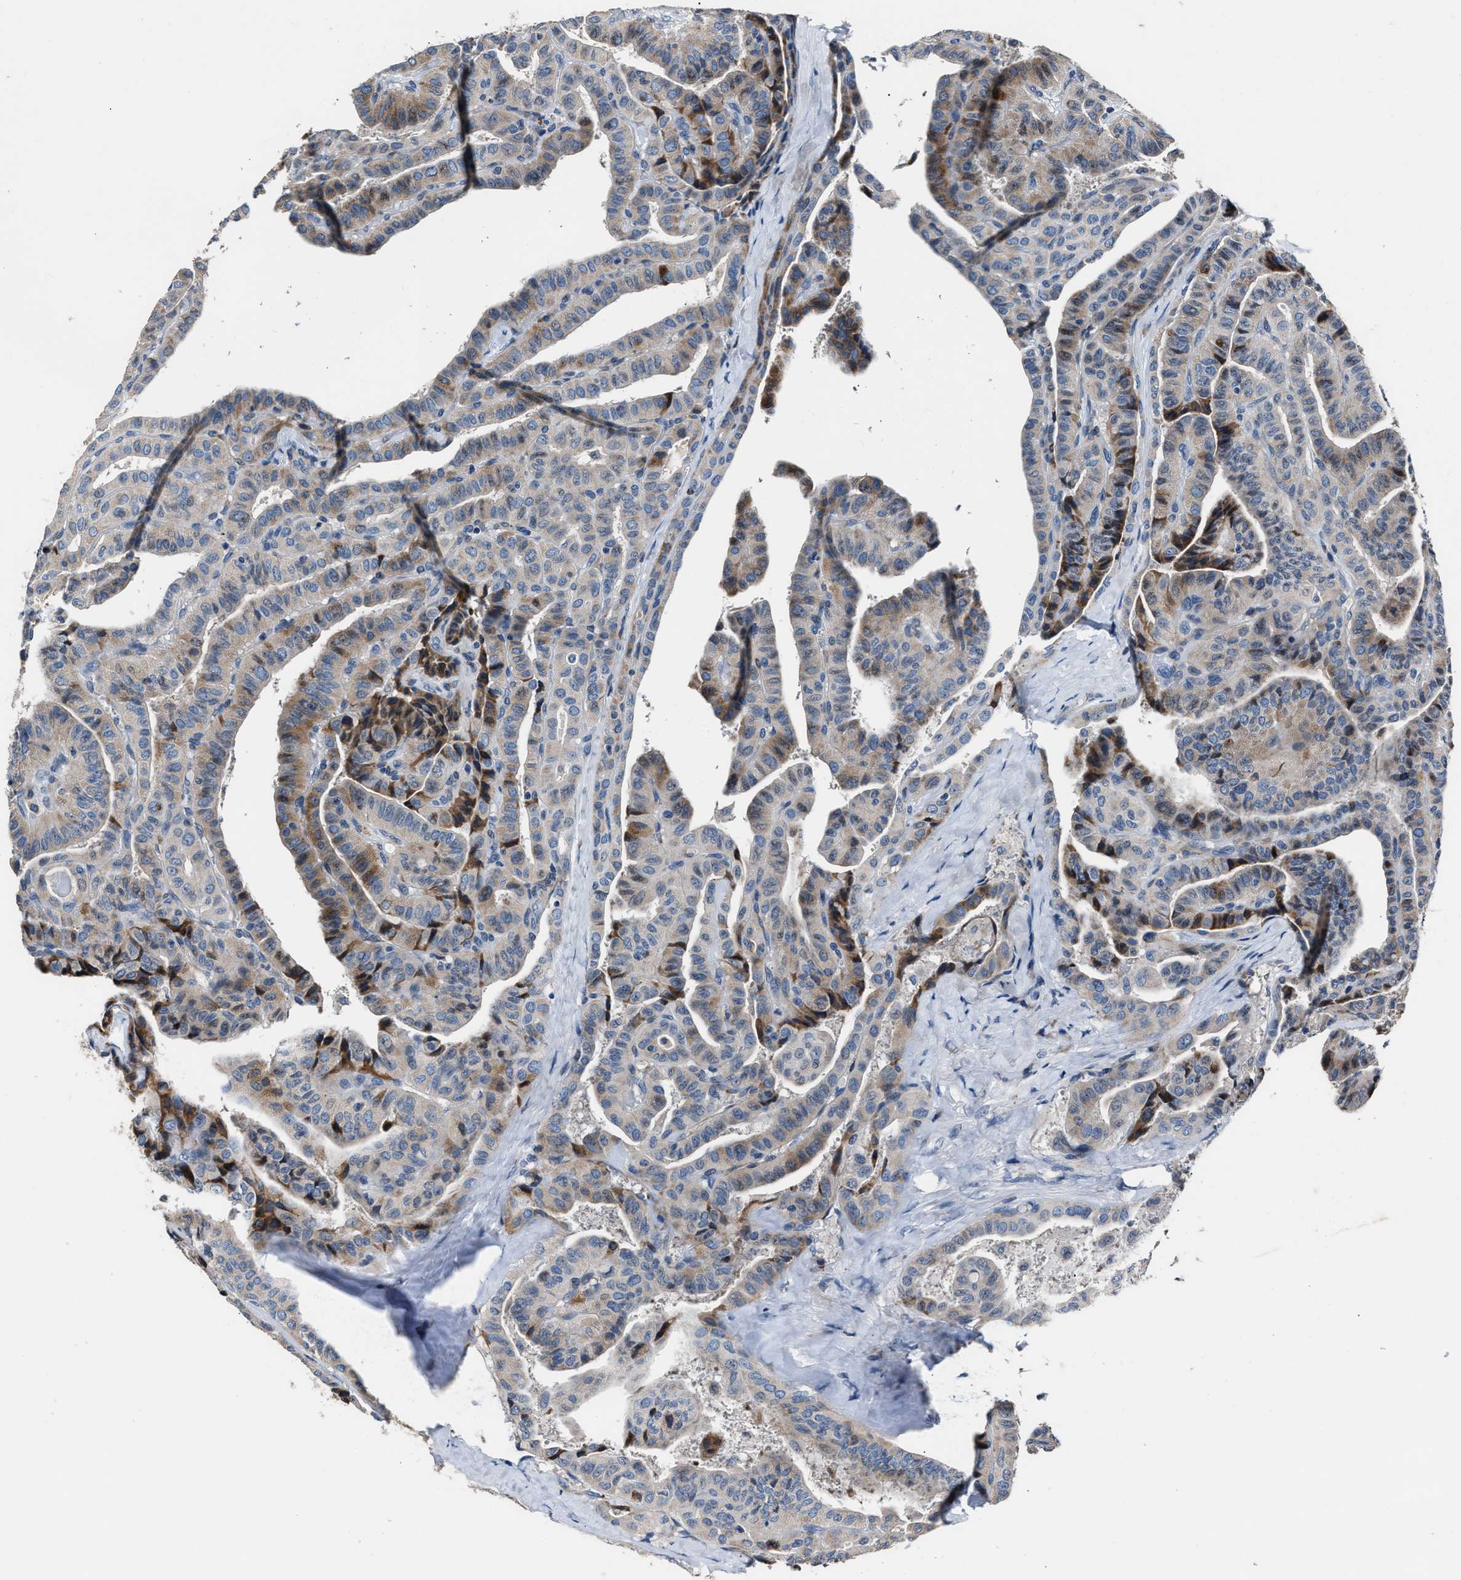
{"staining": {"intensity": "moderate", "quantity": "<25%", "location": "cytoplasmic/membranous"}, "tissue": "thyroid cancer", "cell_type": "Tumor cells", "image_type": "cancer", "snomed": [{"axis": "morphology", "description": "Papillary adenocarcinoma, NOS"}, {"axis": "topography", "description": "Thyroid gland"}], "caption": "Immunohistochemical staining of thyroid papillary adenocarcinoma shows low levels of moderate cytoplasmic/membranous staining in approximately <25% of tumor cells. (Stains: DAB in brown, nuclei in blue, Microscopy: brightfield microscopy at high magnification).", "gene": "DNAJC24", "patient": {"sex": "male", "age": 77}}